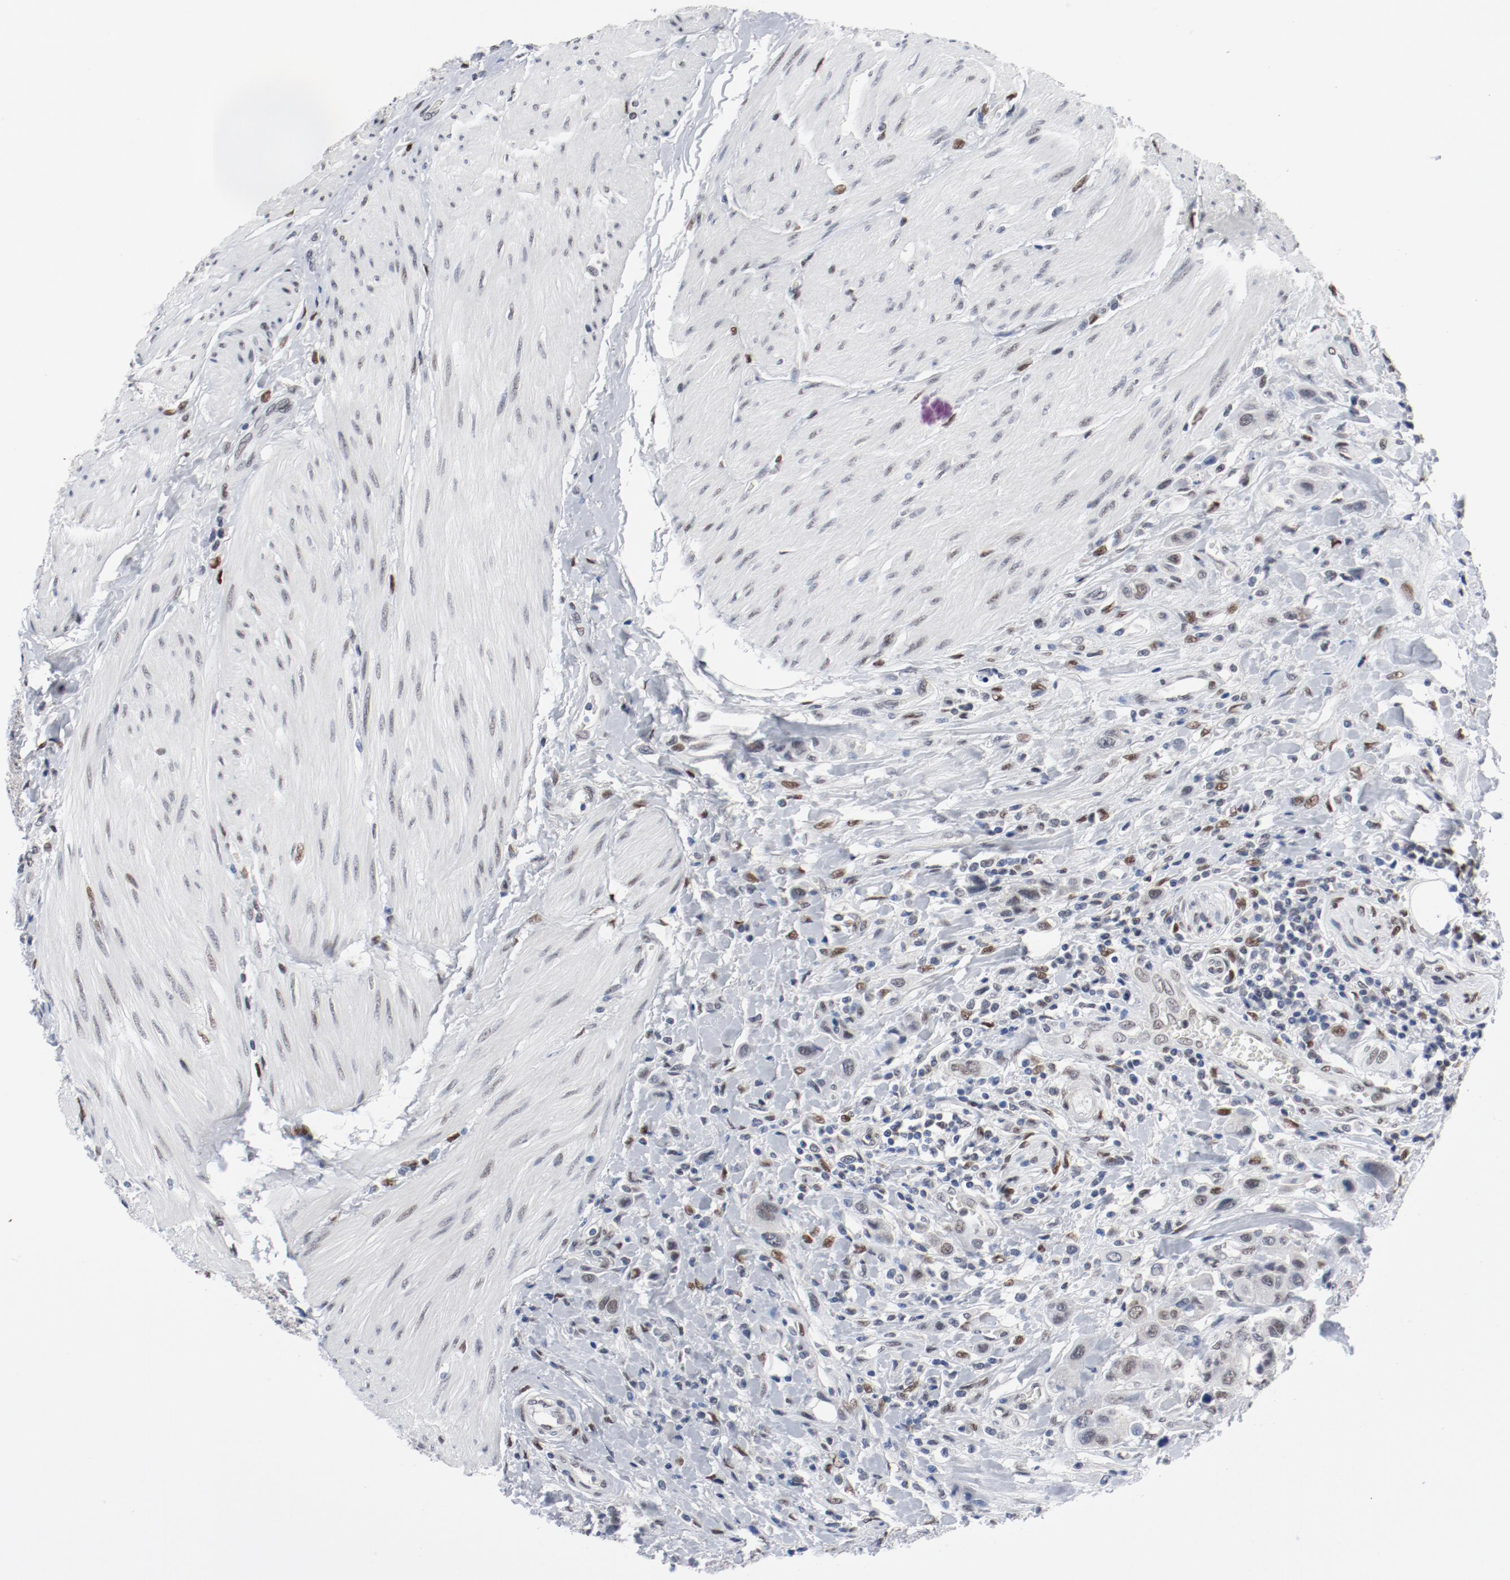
{"staining": {"intensity": "moderate", "quantity": ">75%", "location": "nuclear"}, "tissue": "urothelial cancer", "cell_type": "Tumor cells", "image_type": "cancer", "snomed": [{"axis": "morphology", "description": "Urothelial carcinoma, High grade"}, {"axis": "topography", "description": "Urinary bladder"}], "caption": "A medium amount of moderate nuclear positivity is seen in about >75% of tumor cells in high-grade urothelial carcinoma tissue.", "gene": "ARNT", "patient": {"sex": "male", "age": 50}}